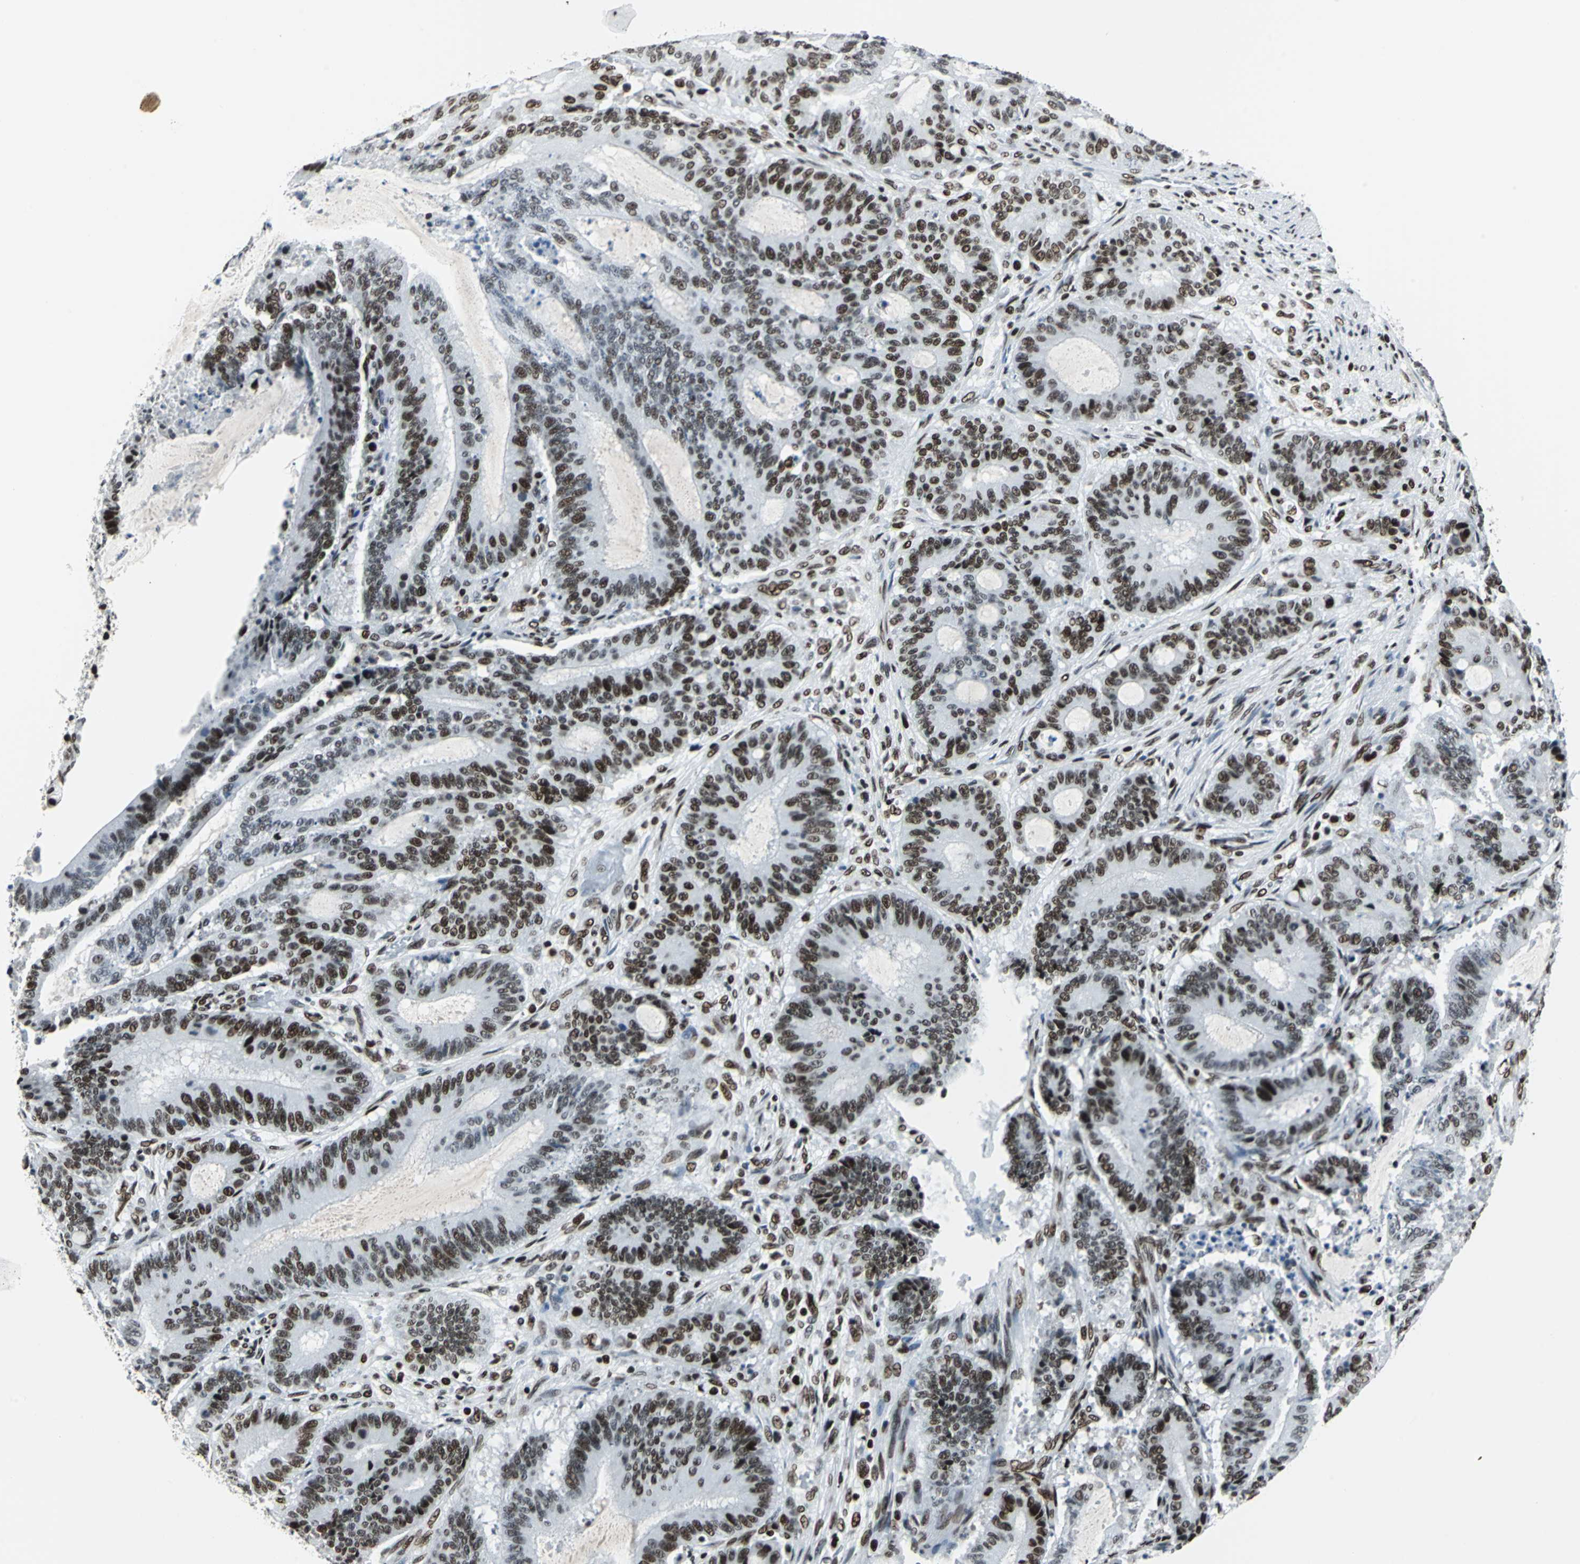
{"staining": {"intensity": "strong", "quantity": ">75%", "location": "nuclear"}, "tissue": "liver cancer", "cell_type": "Tumor cells", "image_type": "cancer", "snomed": [{"axis": "morphology", "description": "Cholangiocarcinoma"}, {"axis": "topography", "description": "Liver"}], "caption": "Immunohistochemical staining of human cholangiocarcinoma (liver) shows strong nuclear protein expression in about >75% of tumor cells. (DAB IHC with brightfield microscopy, high magnification).", "gene": "HDAC2", "patient": {"sex": "female", "age": 73}}